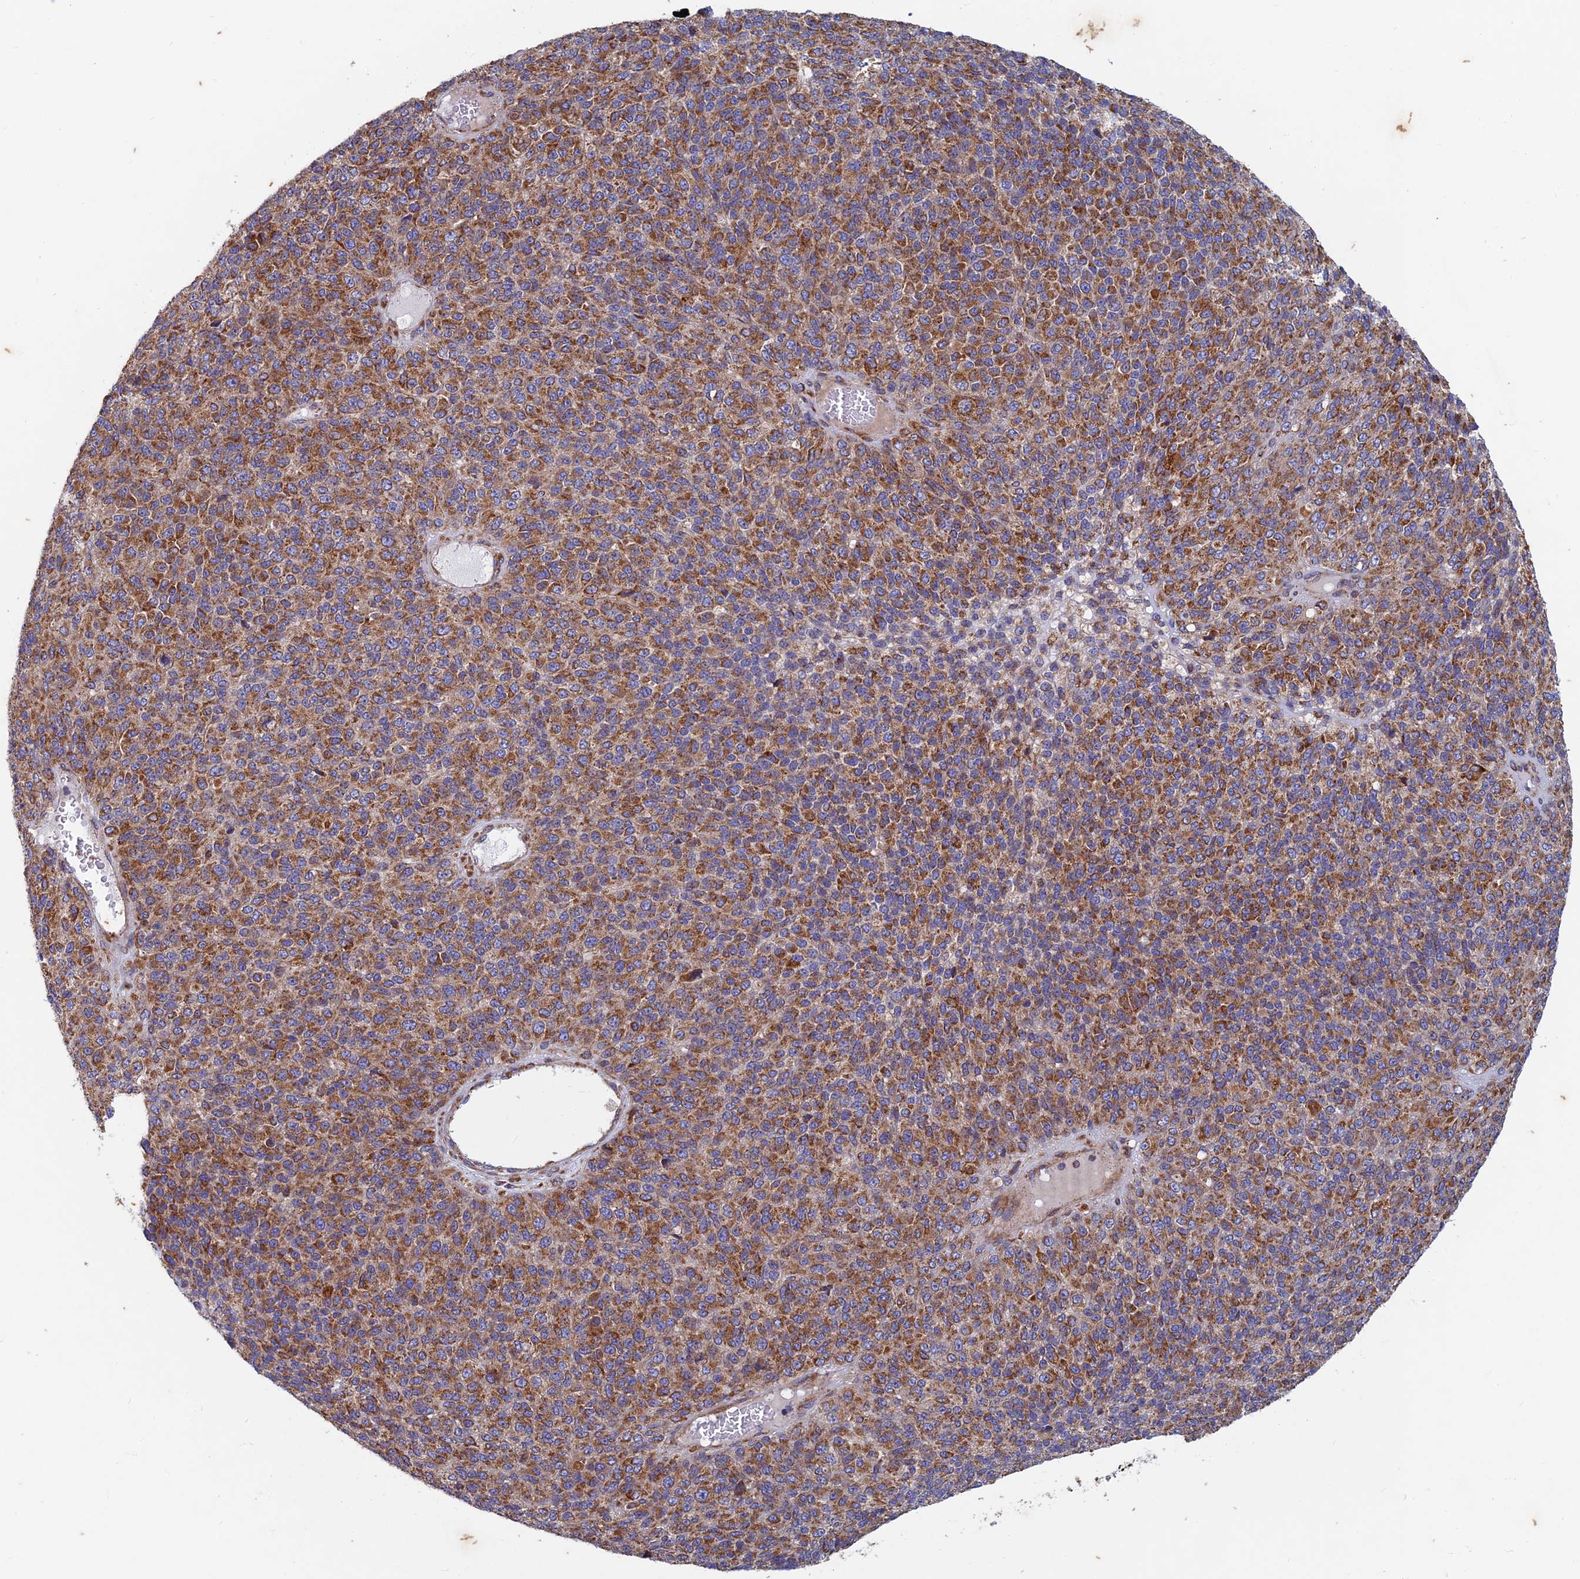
{"staining": {"intensity": "moderate", "quantity": ">75%", "location": "cytoplasmic/membranous"}, "tissue": "melanoma", "cell_type": "Tumor cells", "image_type": "cancer", "snomed": [{"axis": "morphology", "description": "Malignant melanoma, Metastatic site"}, {"axis": "topography", "description": "Brain"}], "caption": "Malignant melanoma (metastatic site) tissue demonstrates moderate cytoplasmic/membranous staining in about >75% of tumor cells, visualized by immunohistochemistry.", "gene": "AP4S1", "patient": {"sex": "female", "age": 56}}